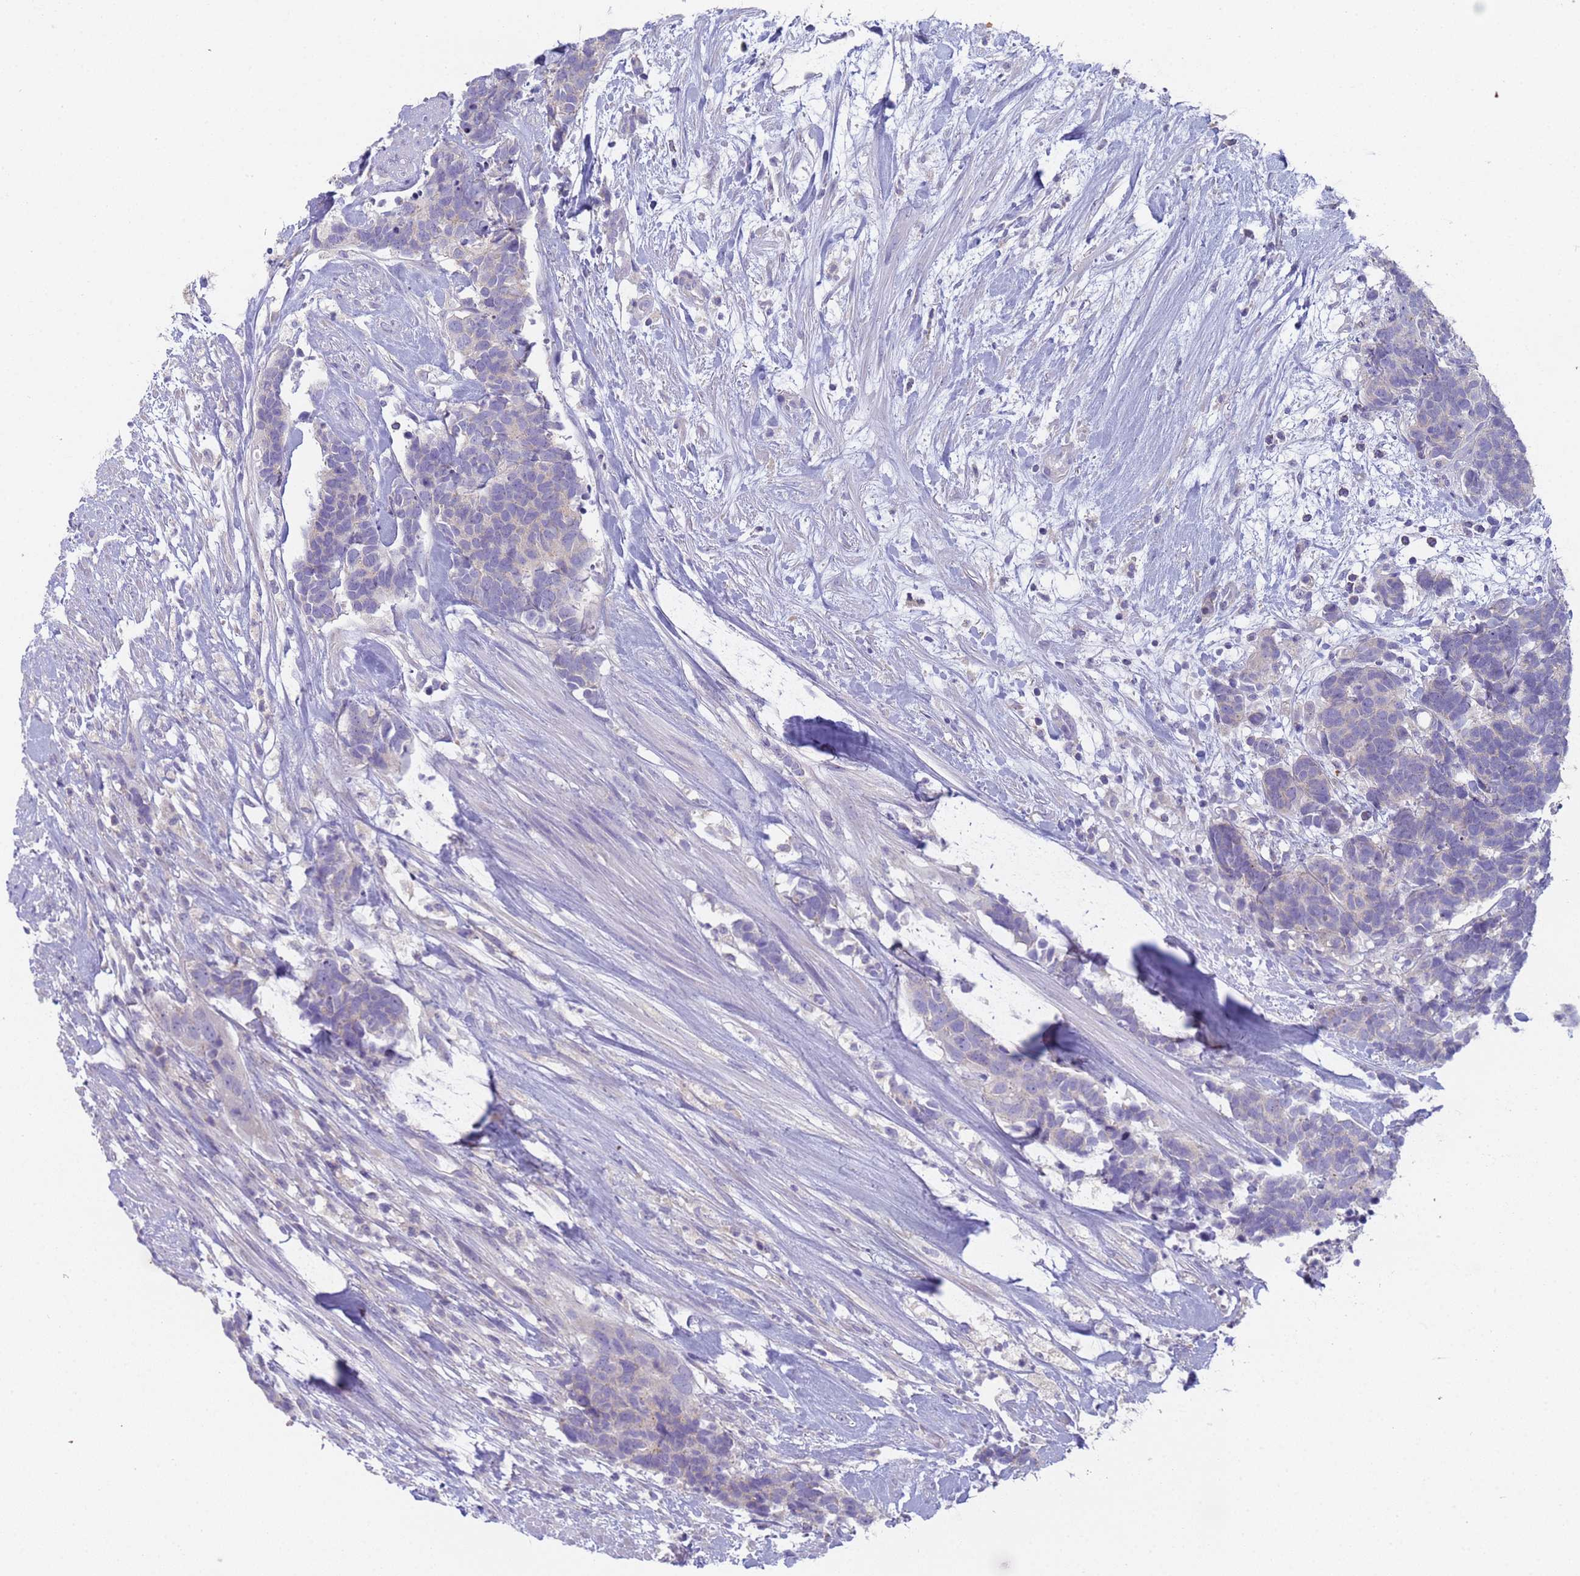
{"staining": {"intensity": "weak", "quantity": "<25%", "location": "cytoplasmic/membranous"}, "tissue": "carcinoid", "cell_type": "Tumor cells", "image_type": "cancer", "snomed": [{"axis": "morphology", "description": "Carcinoma, NOS"}, {"axis": "morphology", "description": "Carcinoid, malignant, NOS"}, {"axis": "topography", "description": "Prostate"}], "caption": "There is no significant staining in tumor cells of malignant carcinoid. (DAB (3,3'-diaminobenzidine) immunohistochemistry (IHC) visualized using brightfield microscopy, high magnification).", "gene": "CR1", "patient": {"sex": "male", "age": 57}}